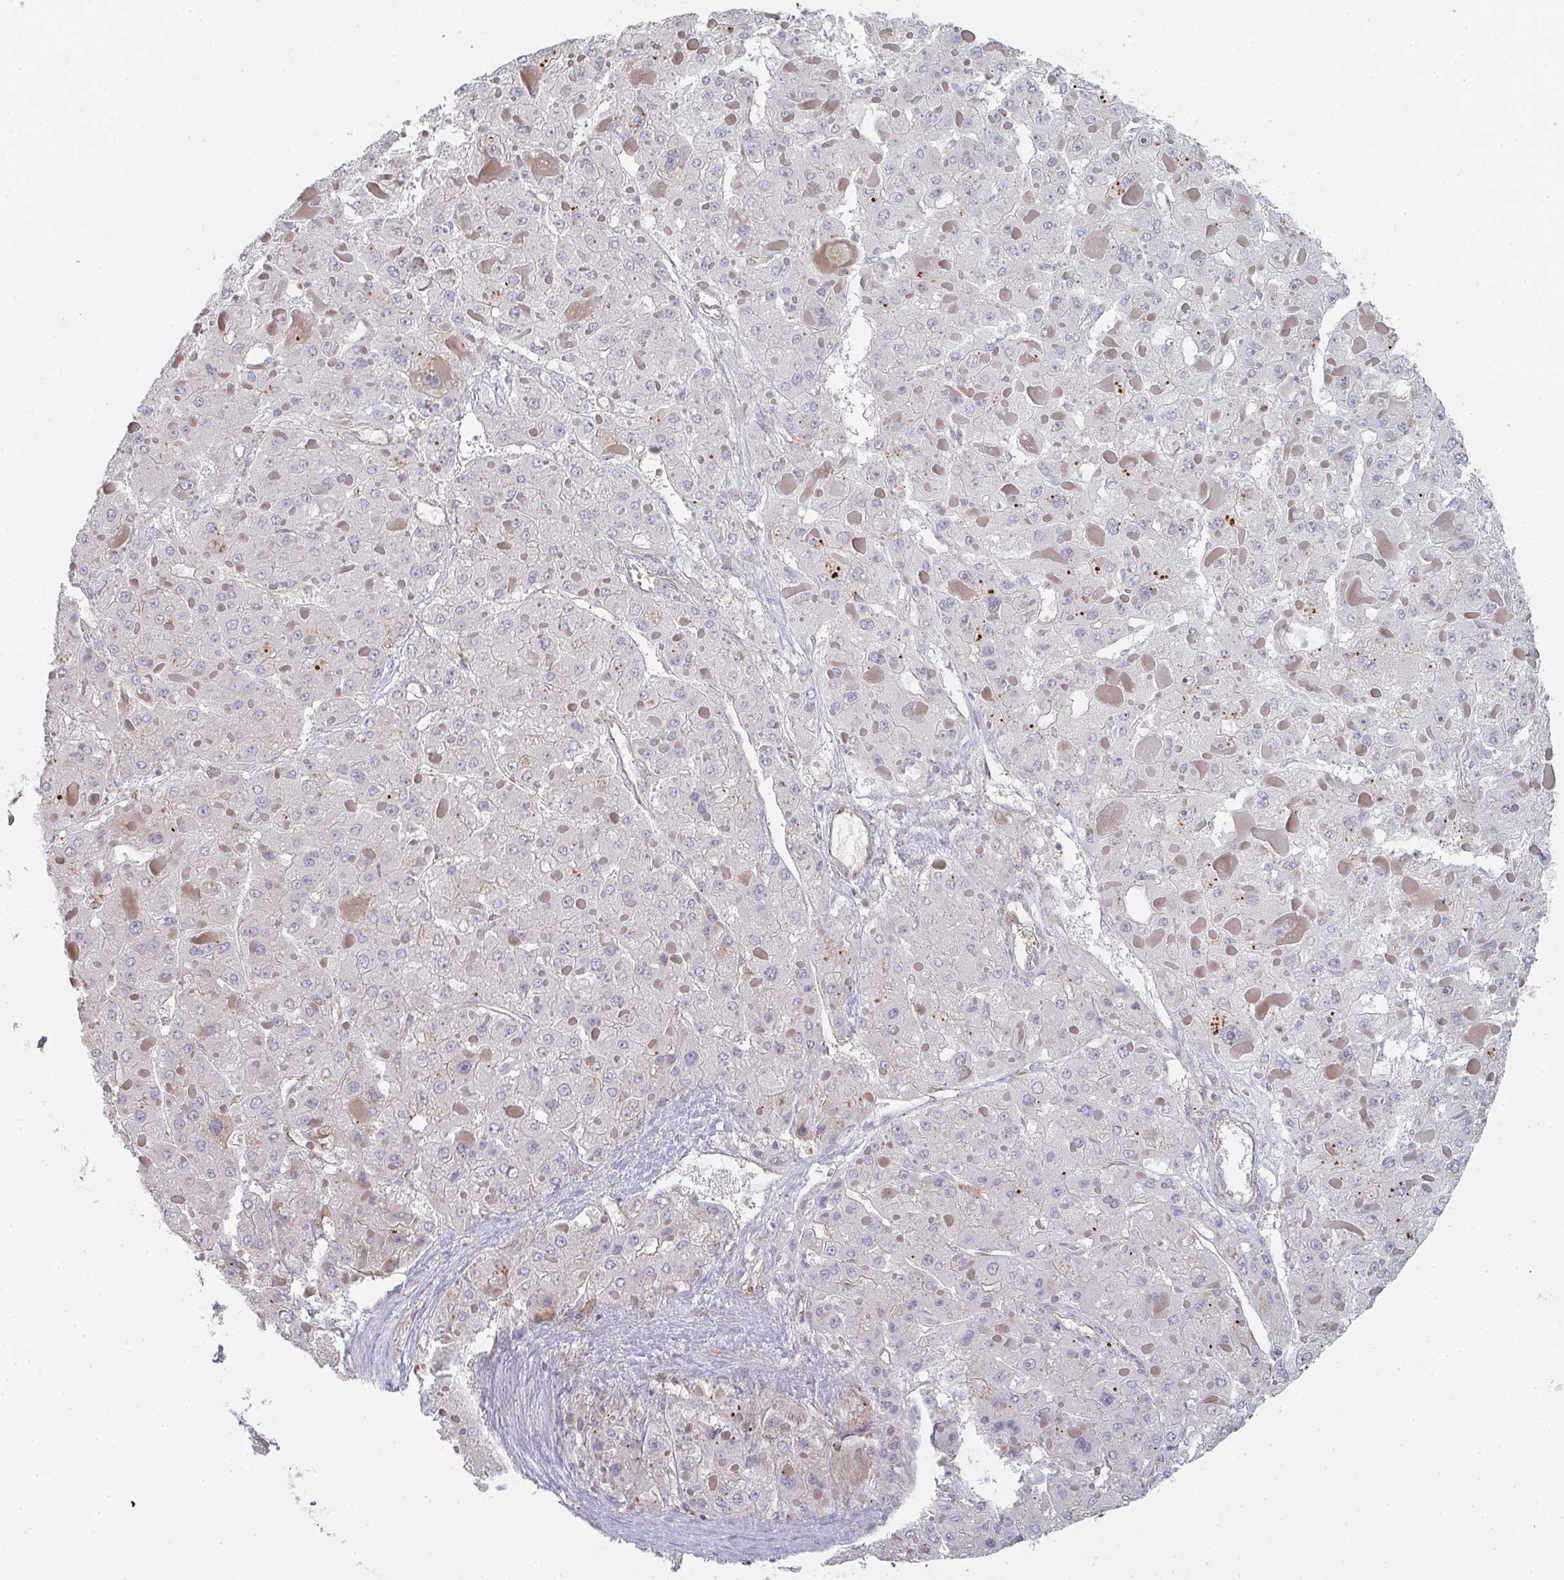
{"staining": {"intensity": "negative", "quantity": "none", "location": "none"}, "tissue": "liver cancer", "cell_type": "Tumor cells", "image_type": "cancer", "snomed": [{"axis": "morphology", "description": "Carcinoma, Hepatocellular, NOS"}, {"axis": "topography", "description": "Liver"}], "caption": "This is an IHC micrograph of hepatocellular carcinoma (liver). There is no expression in tumor cells.", "gene": "ZNF526", "patient": {"sex": "female", "age": 73}}